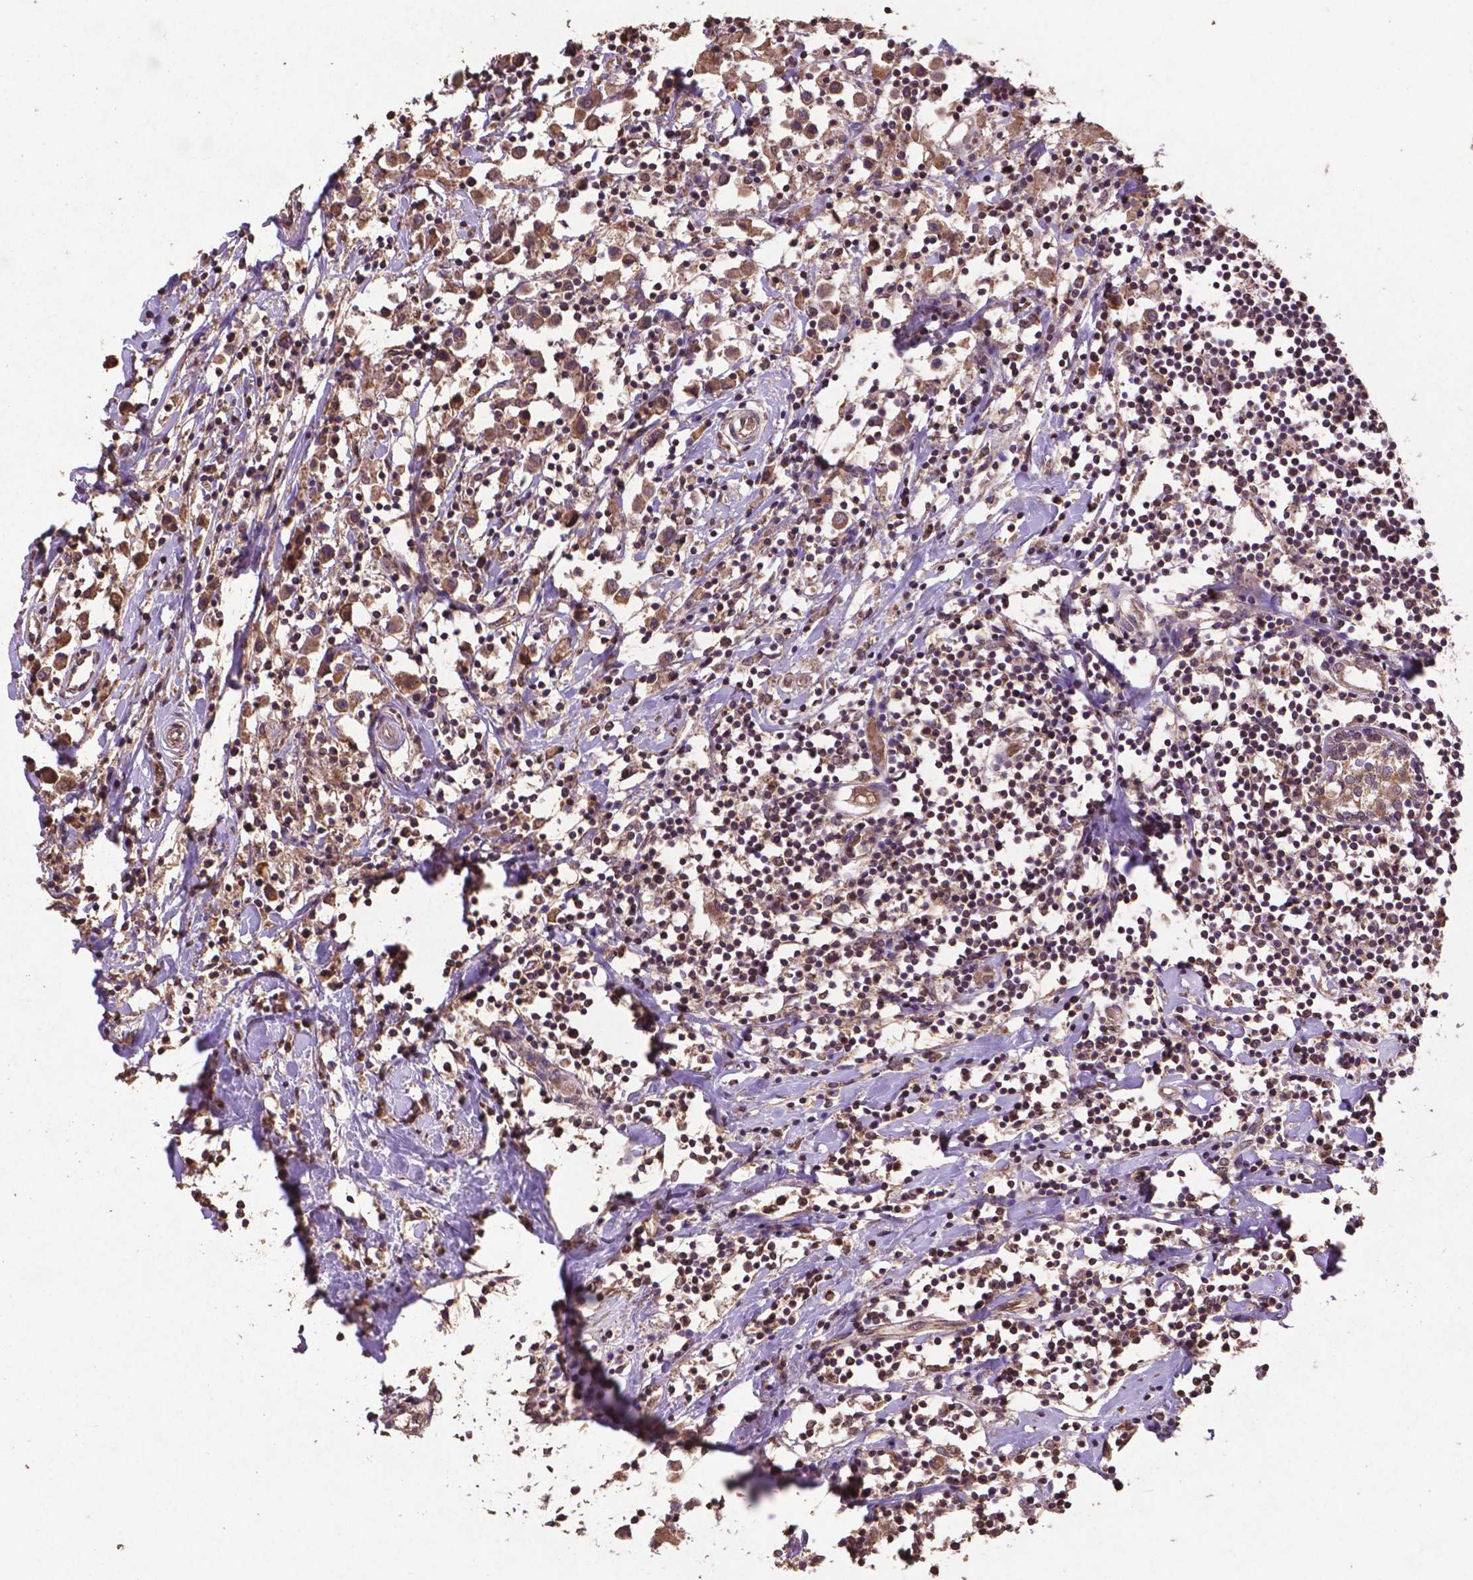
{"staining": {"intensity": "moderate", "quantity": ">75%", "location": "cytoplasmic/membranous,nuclear"}, "tissue": "breast cancer", "cell_type": "Tumor cells", "image_type": "cancer", "snomed": [{"axis": "morphology", "description": "Duct carcinoma"}, {"axis": "topography", "description": "Breast"}], "caption": "Immunohistochemical staining of breast invasive ductal carcinoma exhibits moderate cytoplasmic/membranous and nuclear protein expression in approximately >75% of tumor cells. (DAB IHC with brightfield microscopy, high magnification).", "gene": "DCAF1", "patient": {"sex": "female", "age": 61}}